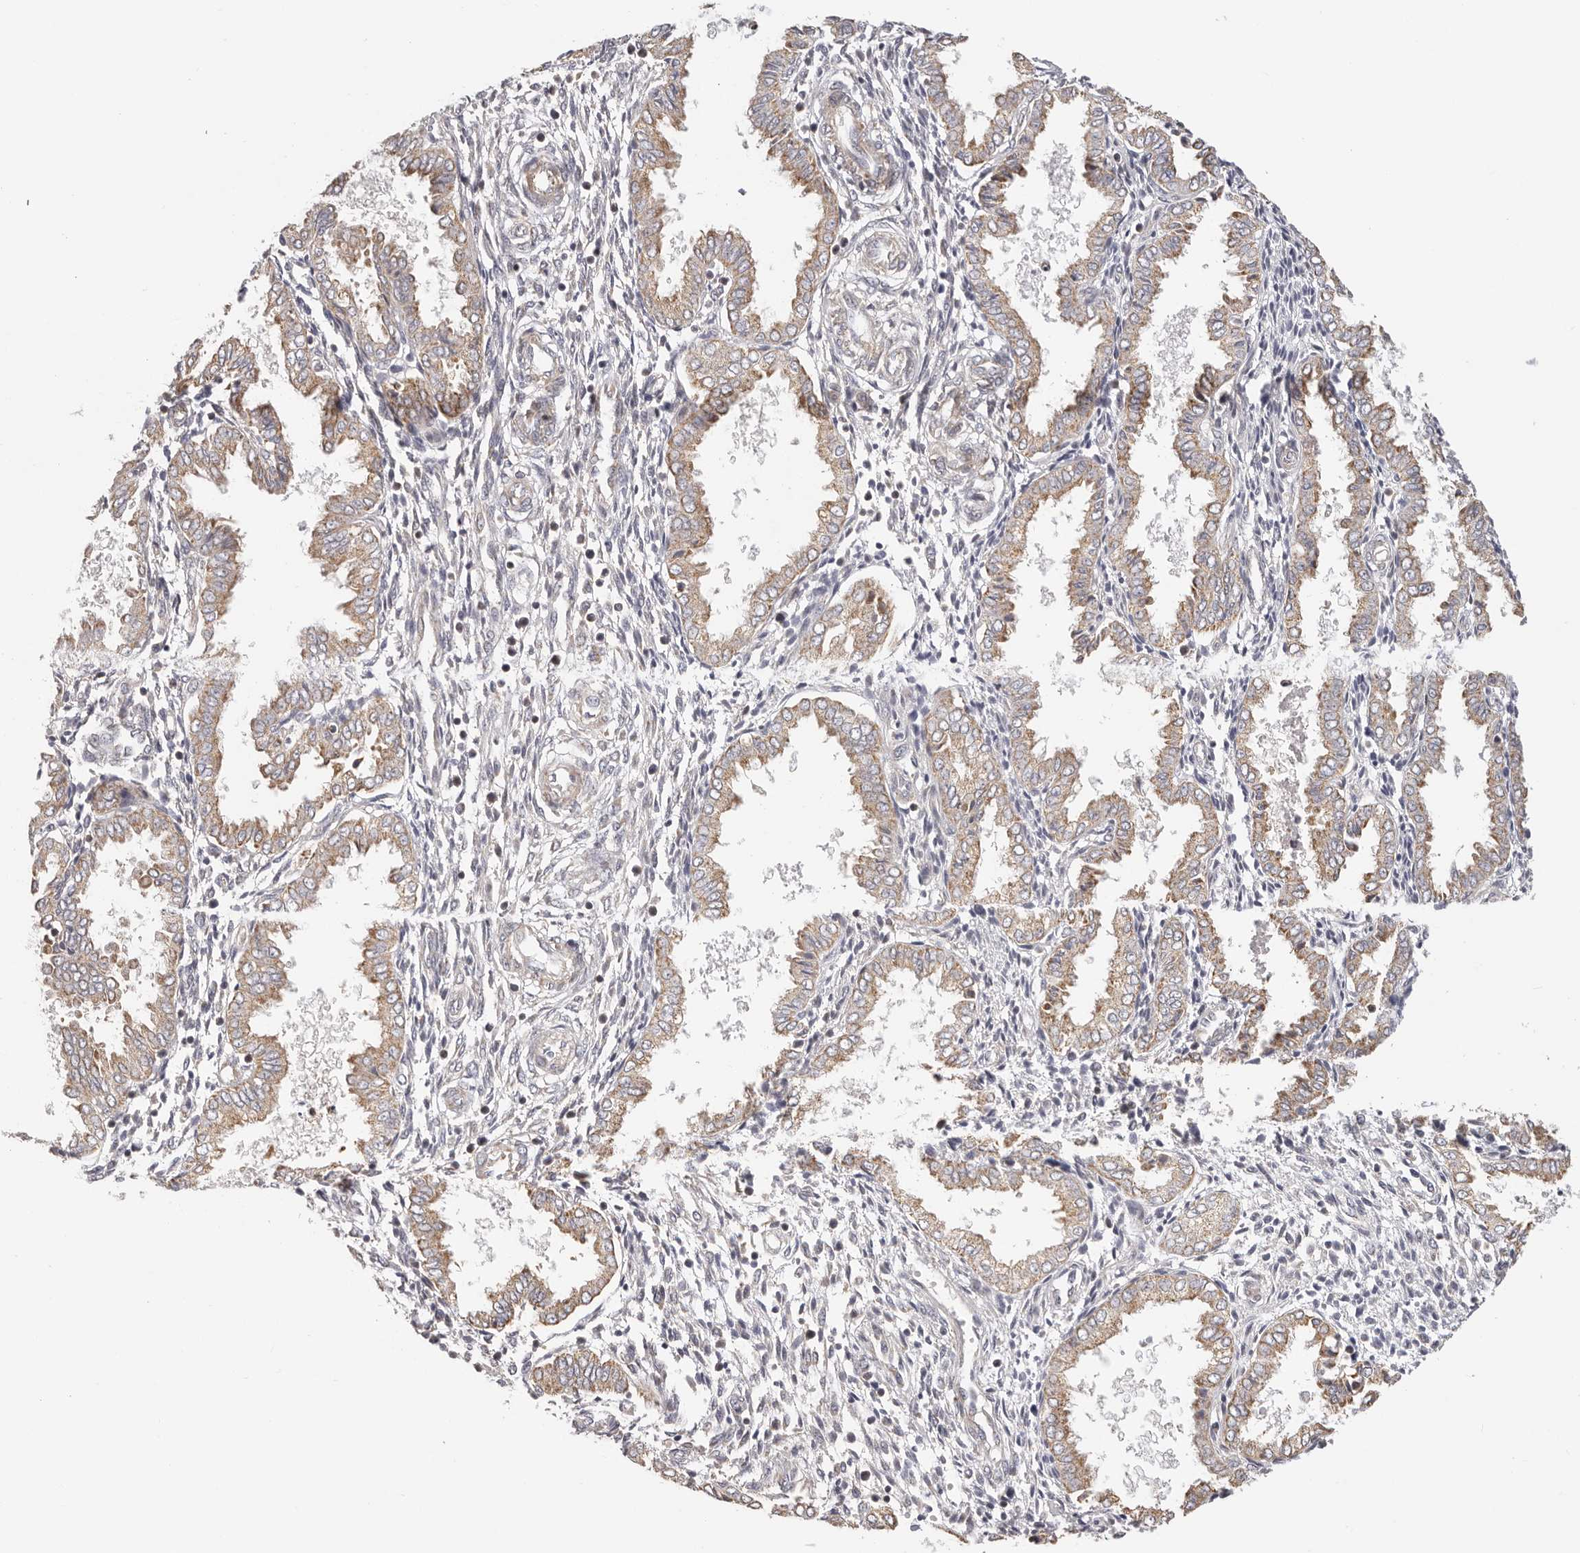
{"staining": {"intensity": "negative", "quantity": "none", "location": "none"}, "tissue": "endometrium", "cell_type": "Cells in endometrial stroma", "image_type": "normal", "snomed": [{"axis": "morphology", "description": "Normal tissue, NOS"}, {"axis": "topography", "description": "Endometrium"}], "caption": "IHC histopathology image of benign endometrium: endometrium stained with DAB (3,3'-diaminobenzidine) demonstrates no significant protein staining in cells in endometrial stroma.", "gene": "KCMF1", "patient": {"sex": "female", "age": 33}}